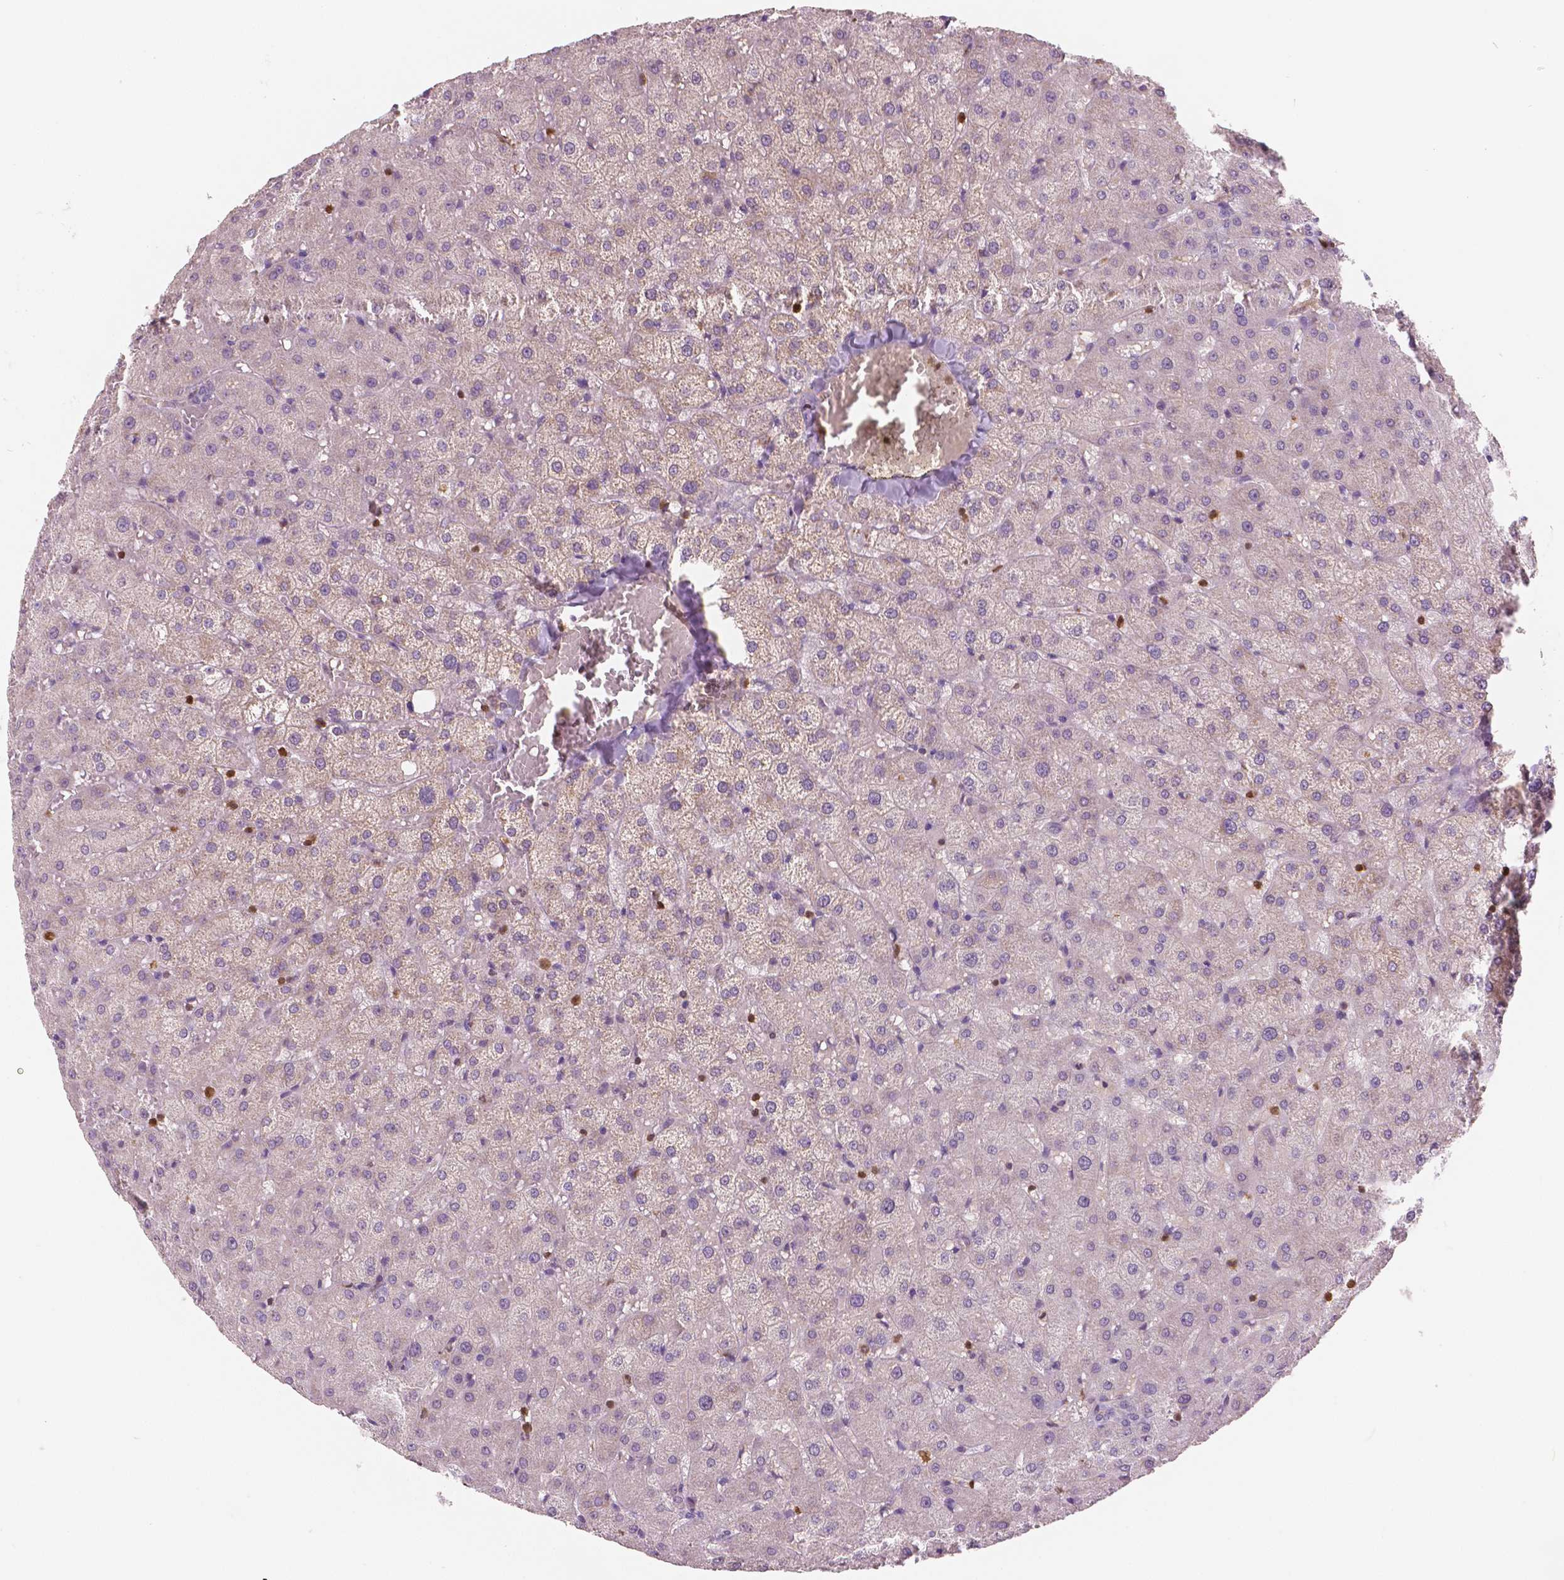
{"staining": {"intensity": "negative", "quantity": "none", "location": "none"}, "tissue": "liver", "cell_type": "Cholangiocytes", "image_type": "normal", "snomed": [{"axis": "morphology", "description": "Normal tissue, NOS"}, {"axis": "topography", "description": "Liver"}], "caption": "Immunohistochemistry (IHC) micrograph of unremarkable human liver stained for a protein (brown), which exhibits no positivity in cholangiocytes. (Brightfield microscopy of DAB immunohistochemistry at high magnification).", "gene": "S100A4", "patient": {"sex": "female", "age": 50}}